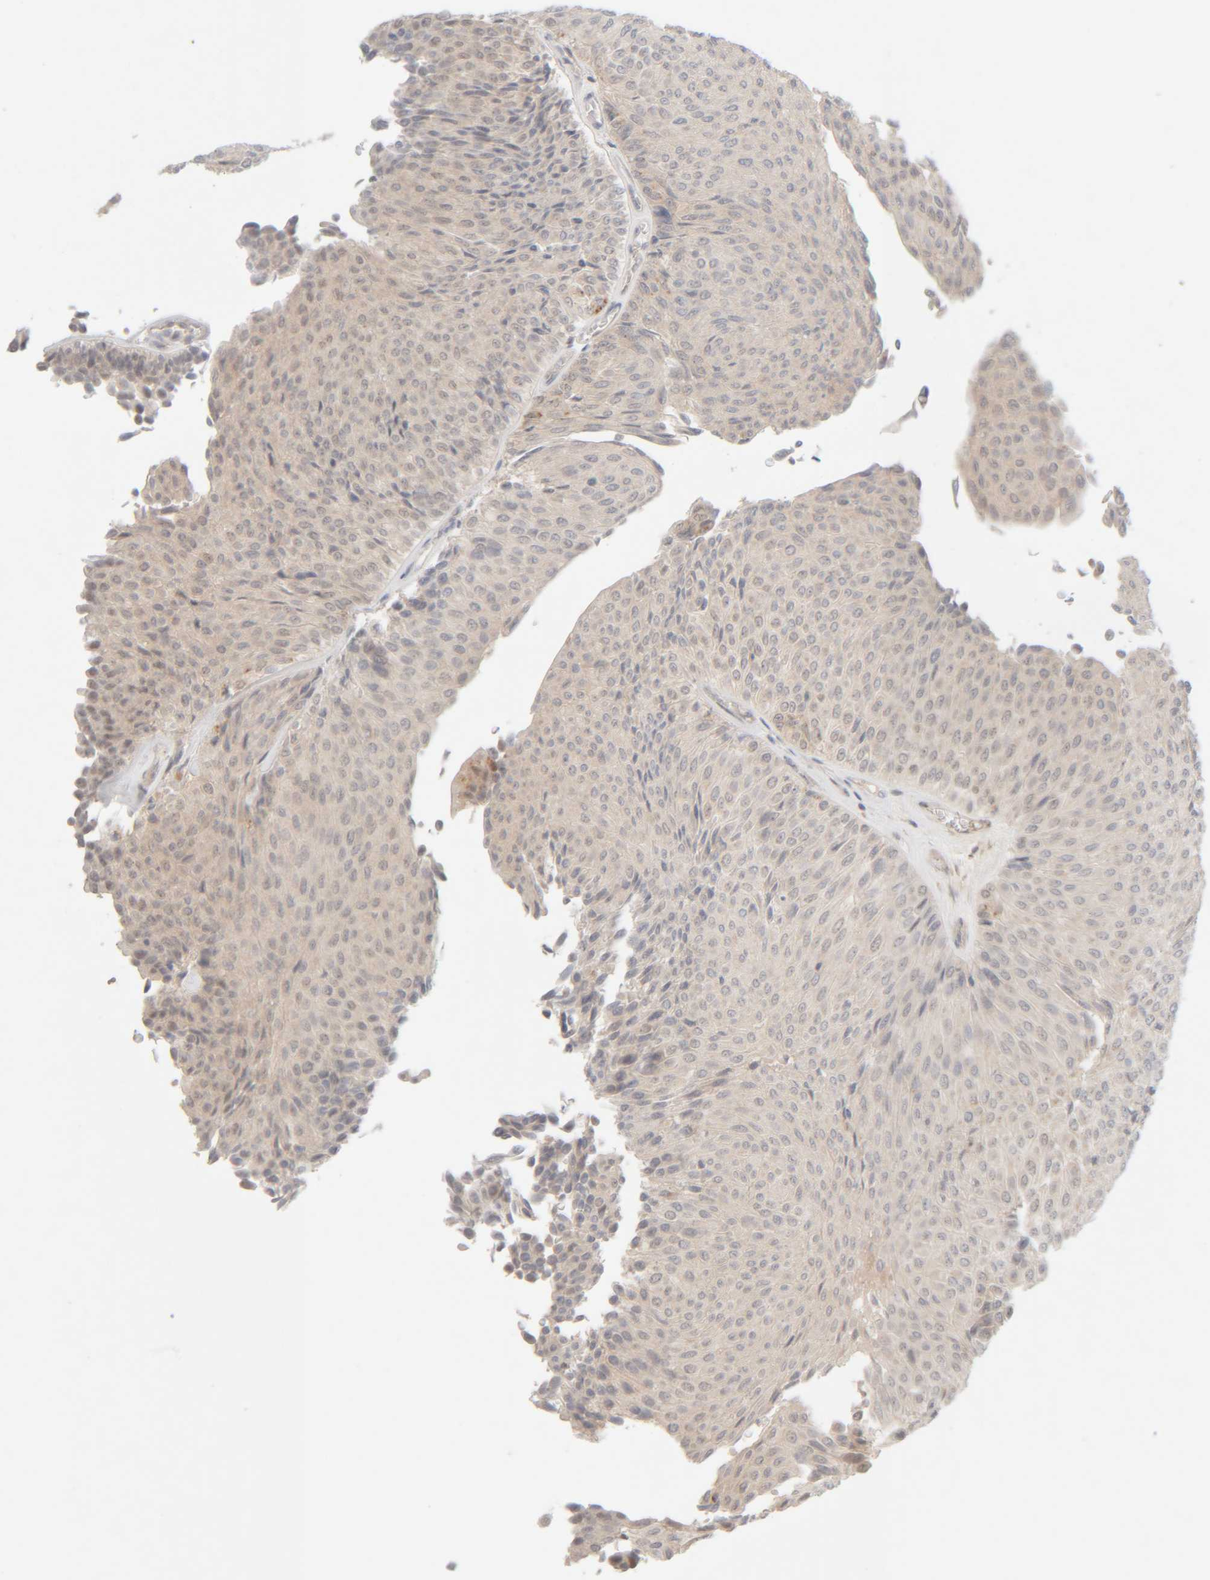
{"staining": {"intensity": "weak", "quantity": "<25%", "location": "nuclear"}, "tissue": "urothelial cancer", "cell_type": "Tumor cells", "image_type": "cancer", "snomed": [{"axis": "morphology", "description": "Urothelial carcinoma, Low grade"}, {"axis": "topography", "description": "Urinary bladder"}], "caption": "IHC image of human low-grade urothelial carcinoma stained for a protein (brown), which reveals no positivity in tumor cells.", "gene": "CHKA", "patient": {"sex": "male", "age": 78}}